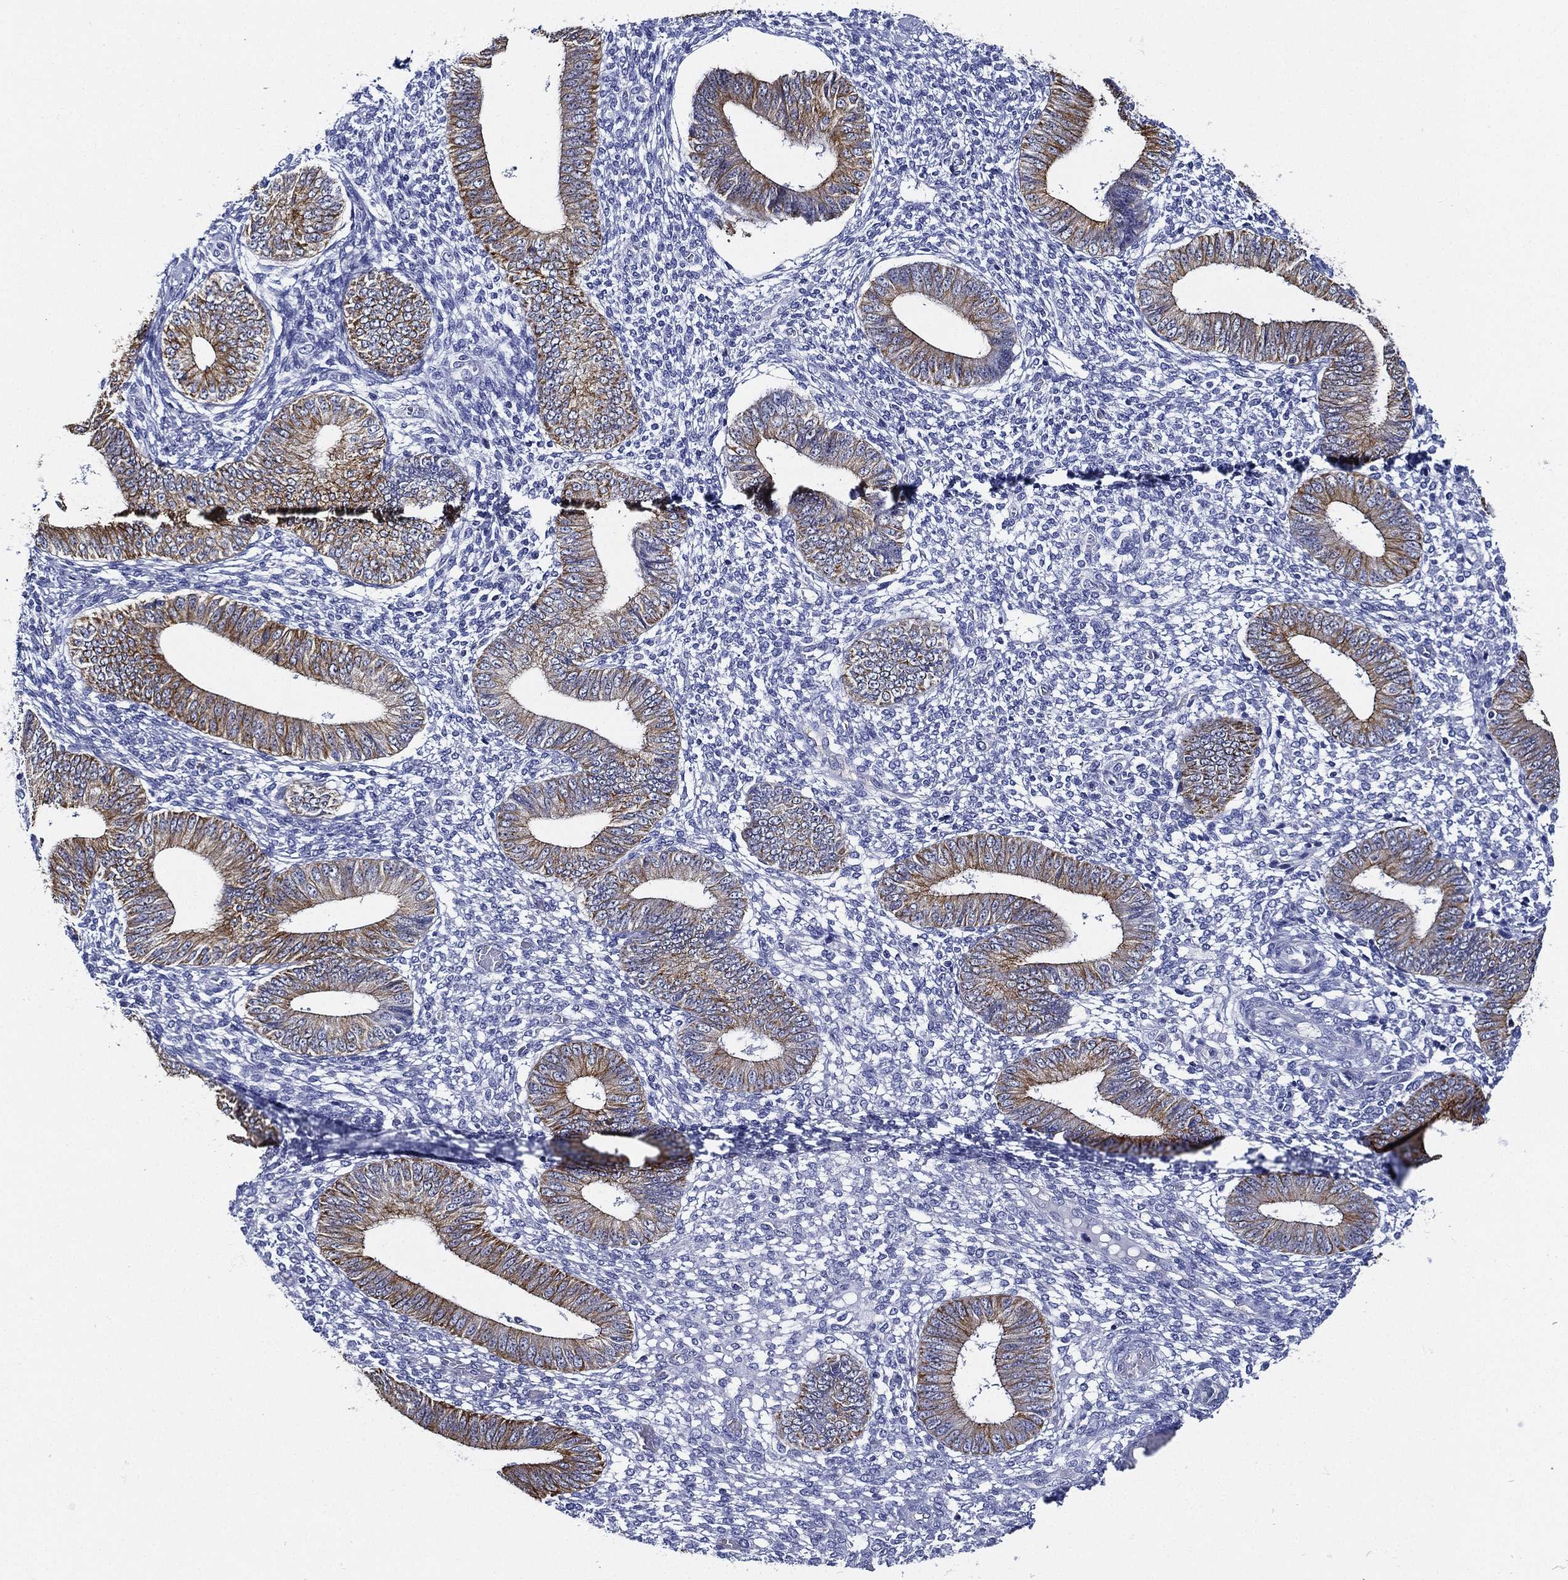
{"staining": {"intensity": "negative", "quantity": "none", "location": "none"}, "tissue": "endometrium", "cell_type": "Cells in endometrial stroma", "image_type": "normal", "snomed": [{"axis": "morphology", "description": "Normal tissue, NOS"}, {"axis": "topography", "description": "Endometrium"}], "caption": "Immunohistochemistry (IHC) of normal human endometrium demonstrates no staining in cells in endometrial stroma.", "gene": "NEDD9", "patient": {"sex": "female", "age": 42}}